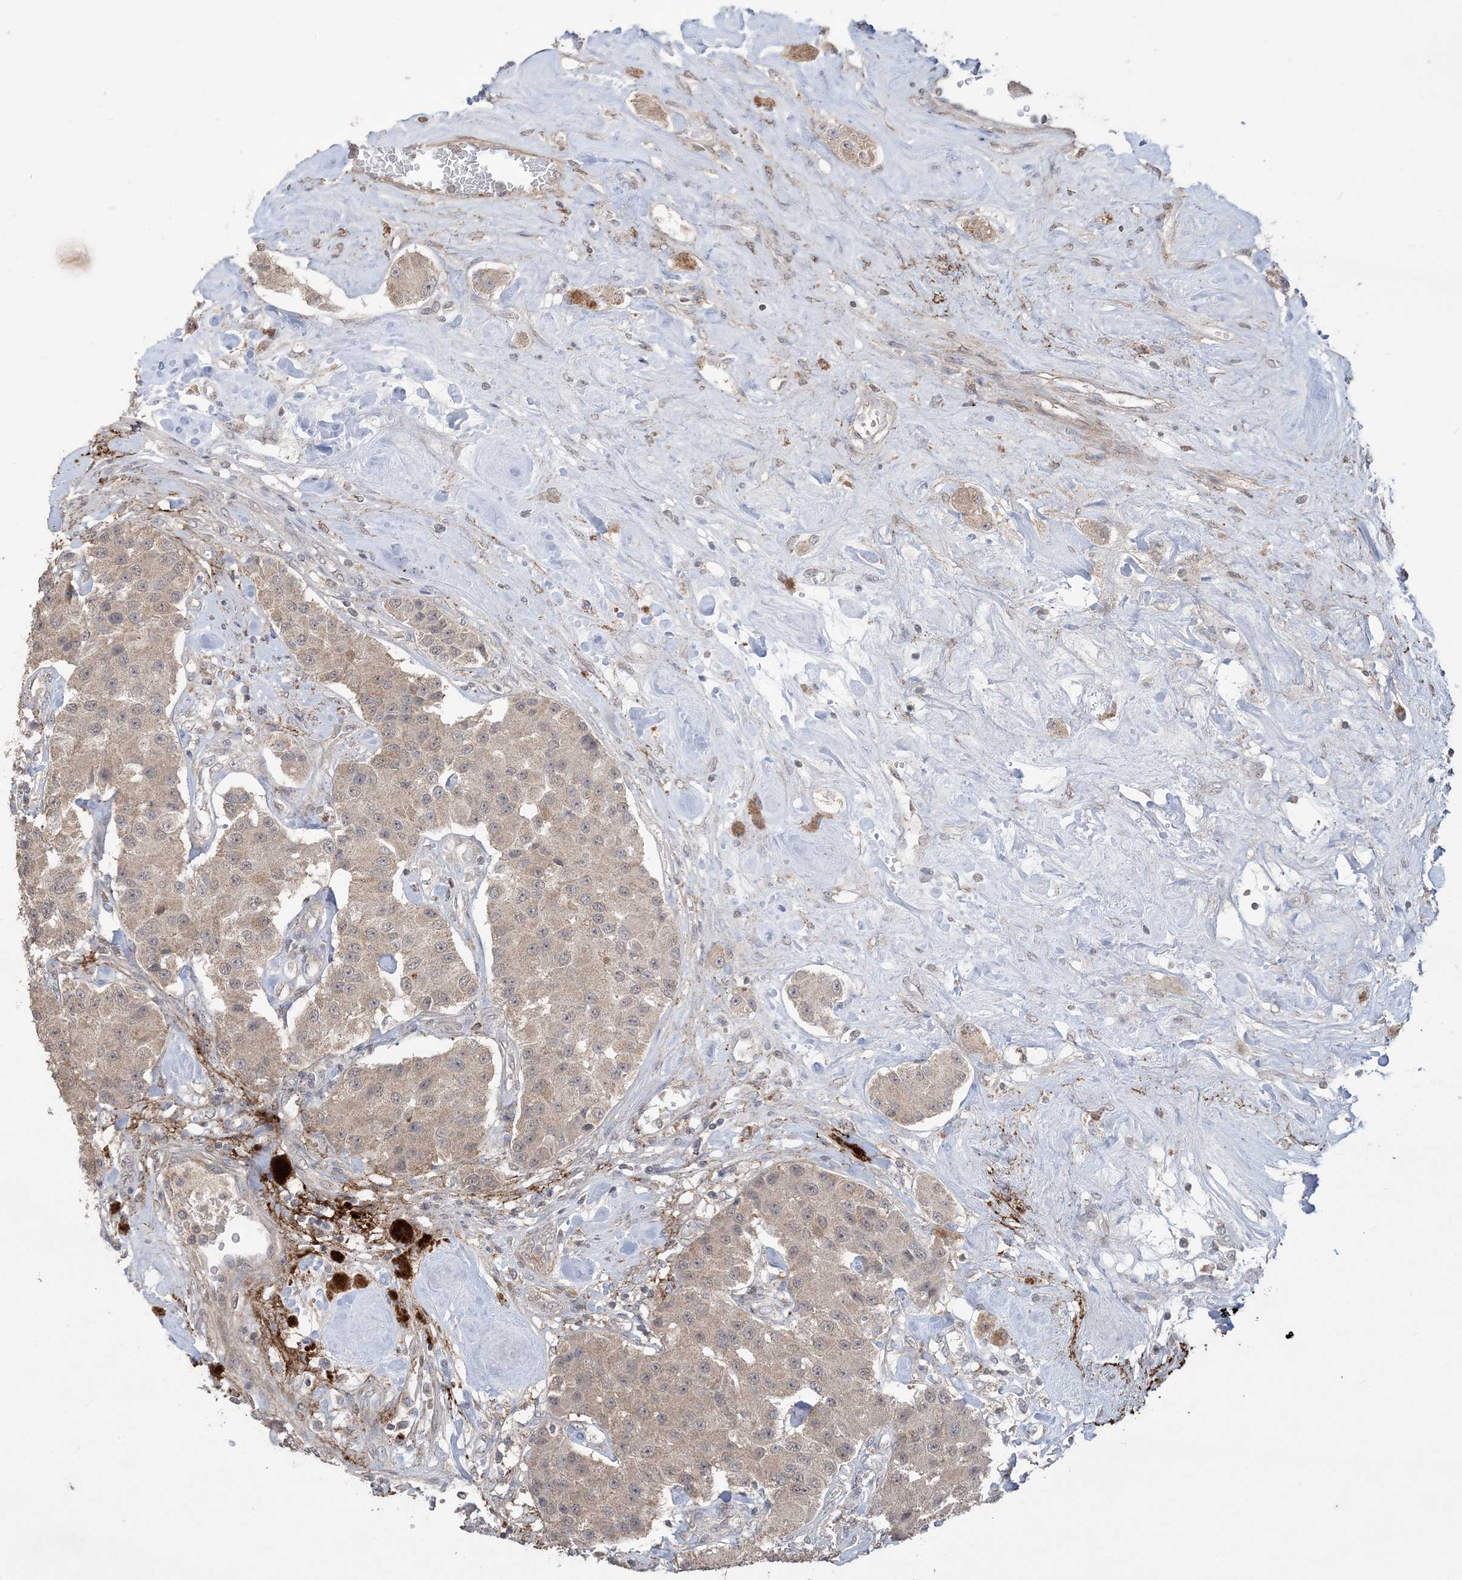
{"staining": {"intensity": "weak", "quantity": "25%-75%", "location": "cytoplasmic/membranous"}, "tissue": "carcinoid", "cell_type": "Tumor cells", "image_type": "cancer", "snomed": [{"axis": "morphology", "description": "Carcinoid, malignant, NOS"}, {"axis": "topography", "description": "Pancreas"}], "caption": "This is a micrograph of IHC staining of carcinoid, which shows weak expression in the cytoplasmic/membranous of tumor cells.", "gene": "XRN1", "patient": {"sex": "male", "age": 41}}